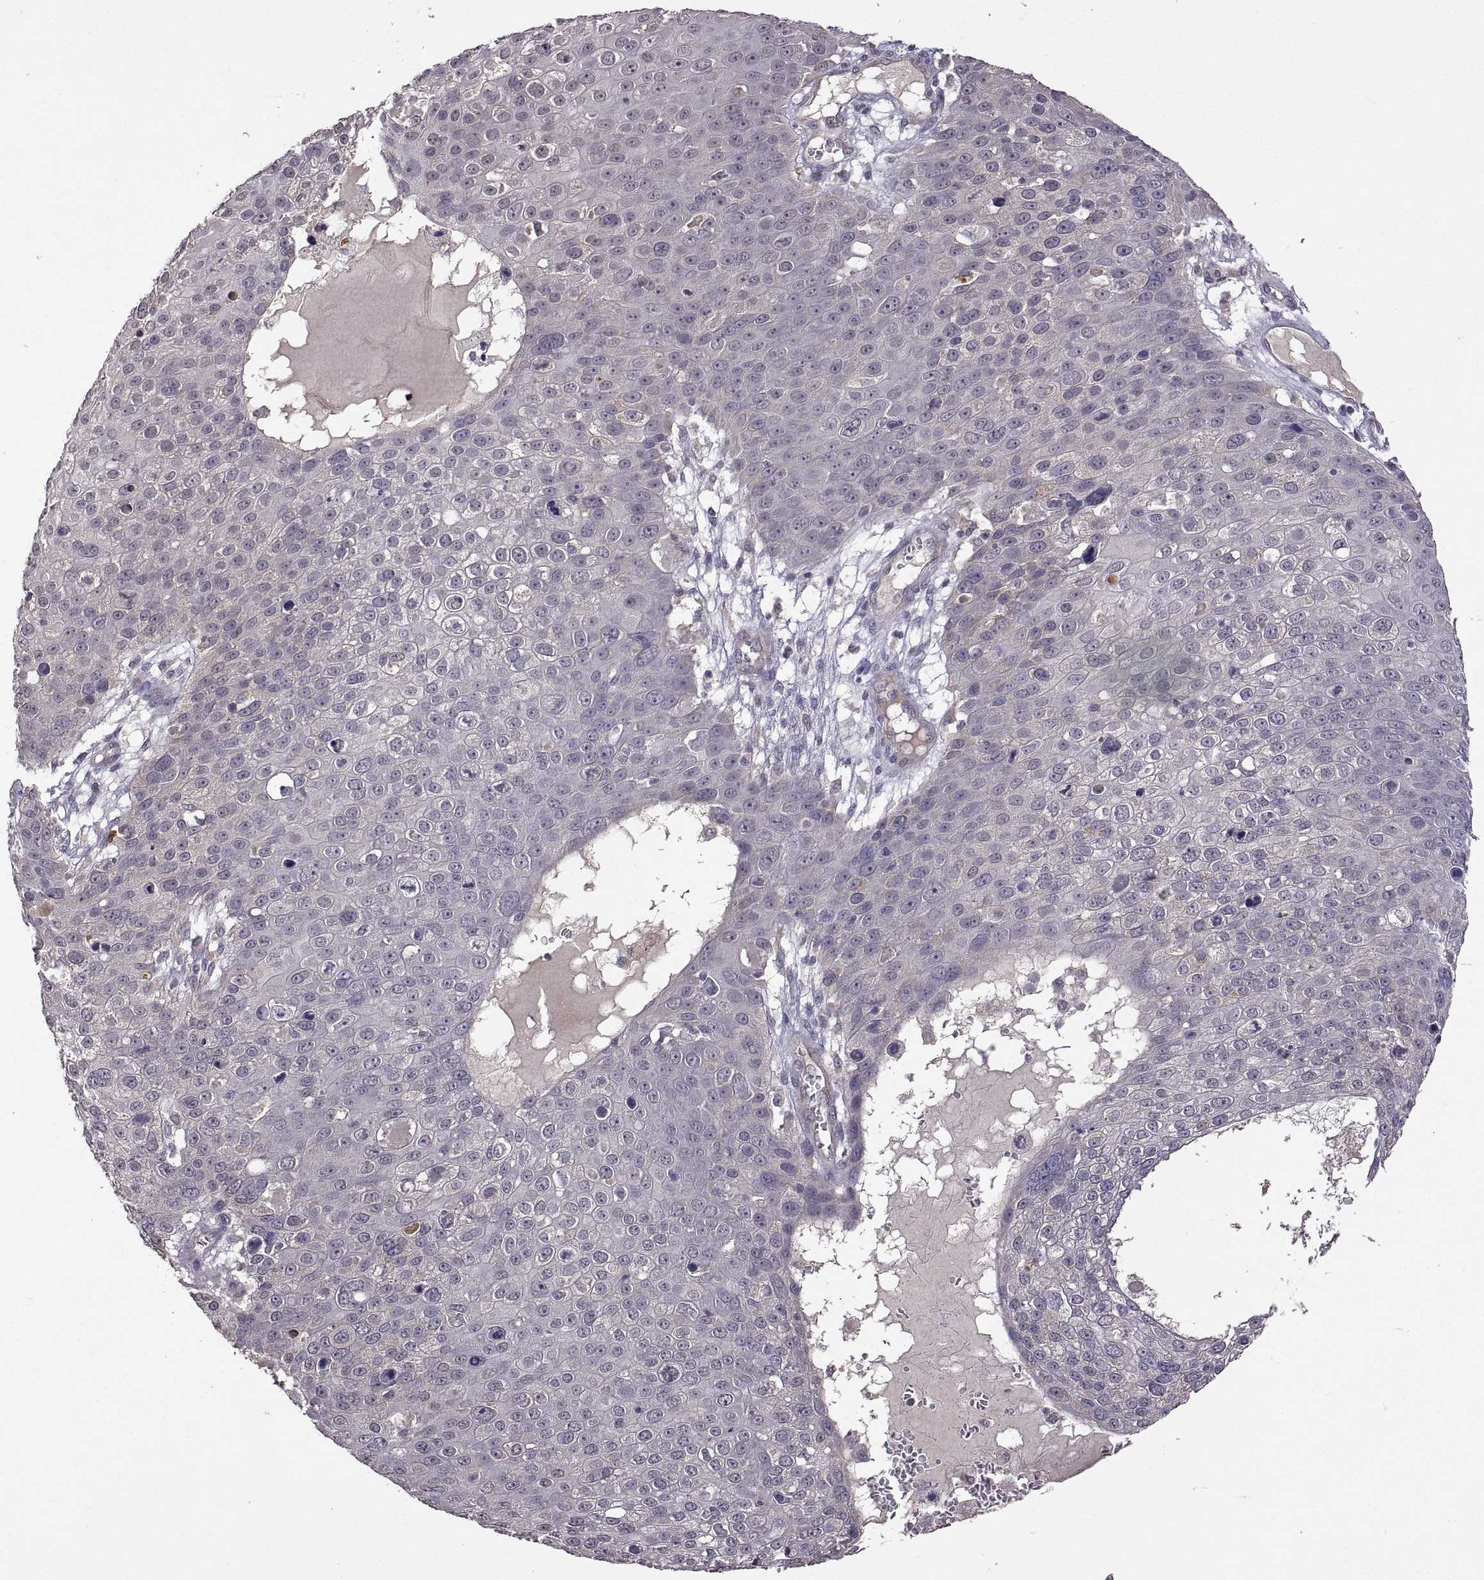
{"staining": {"intensity": "negative", "quantity": "none", "location": "none"}, "tissue": "skin cancer", "cell_type": "Tumor cells", "image_type": "cancer", "snomed": [{"axis": "morphology", "description": "Squamous cell carcinoma, NOS"}, {"axis": "topography", "description": "Skin"}], "caption": "Histopathology image shows no significant protein expression in tumor cells of squamous cell carcinoma (skin).", "gene": "LAMA1", "patient": {"sex": "male", "age": 71}}